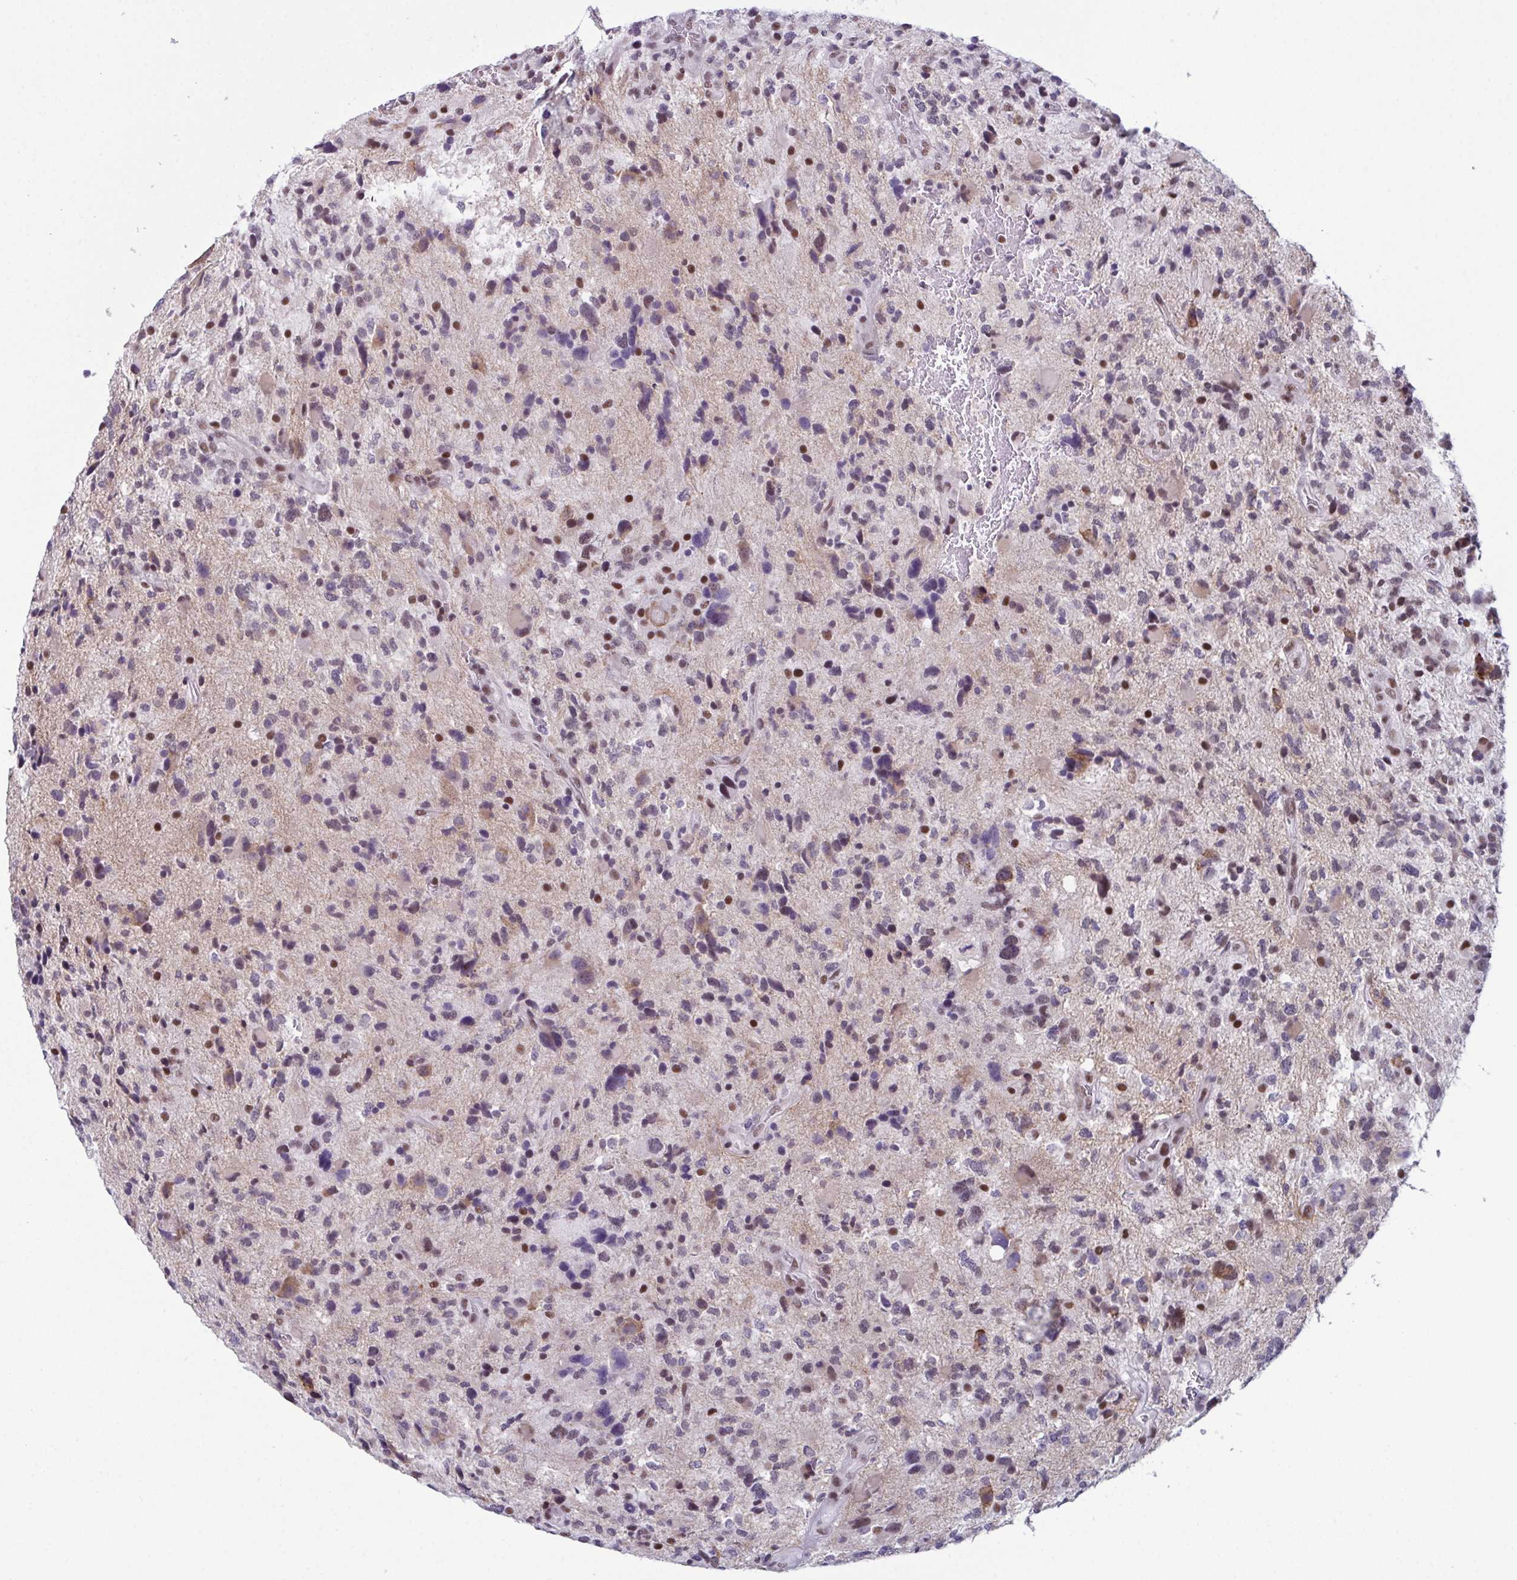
{"staining": {"intensity": "weak", "quantity": "<25%", "location": "nuclear"}, "tissue": "glioma", "cell_type": "Tumor cells", "image_type": "cancer", "snomed": [{"axis": "morphology", "description": "Glioma, malignant, High grade"}, {"axis": "topography", "description": "Brain"}], "caption": "A histopathology image of malignant high-grade glioma stained for a protein demonstrates no brown staining in tumor cells.", "gene": "RBM7", "patient": {"sex": "female", "age": 71}}